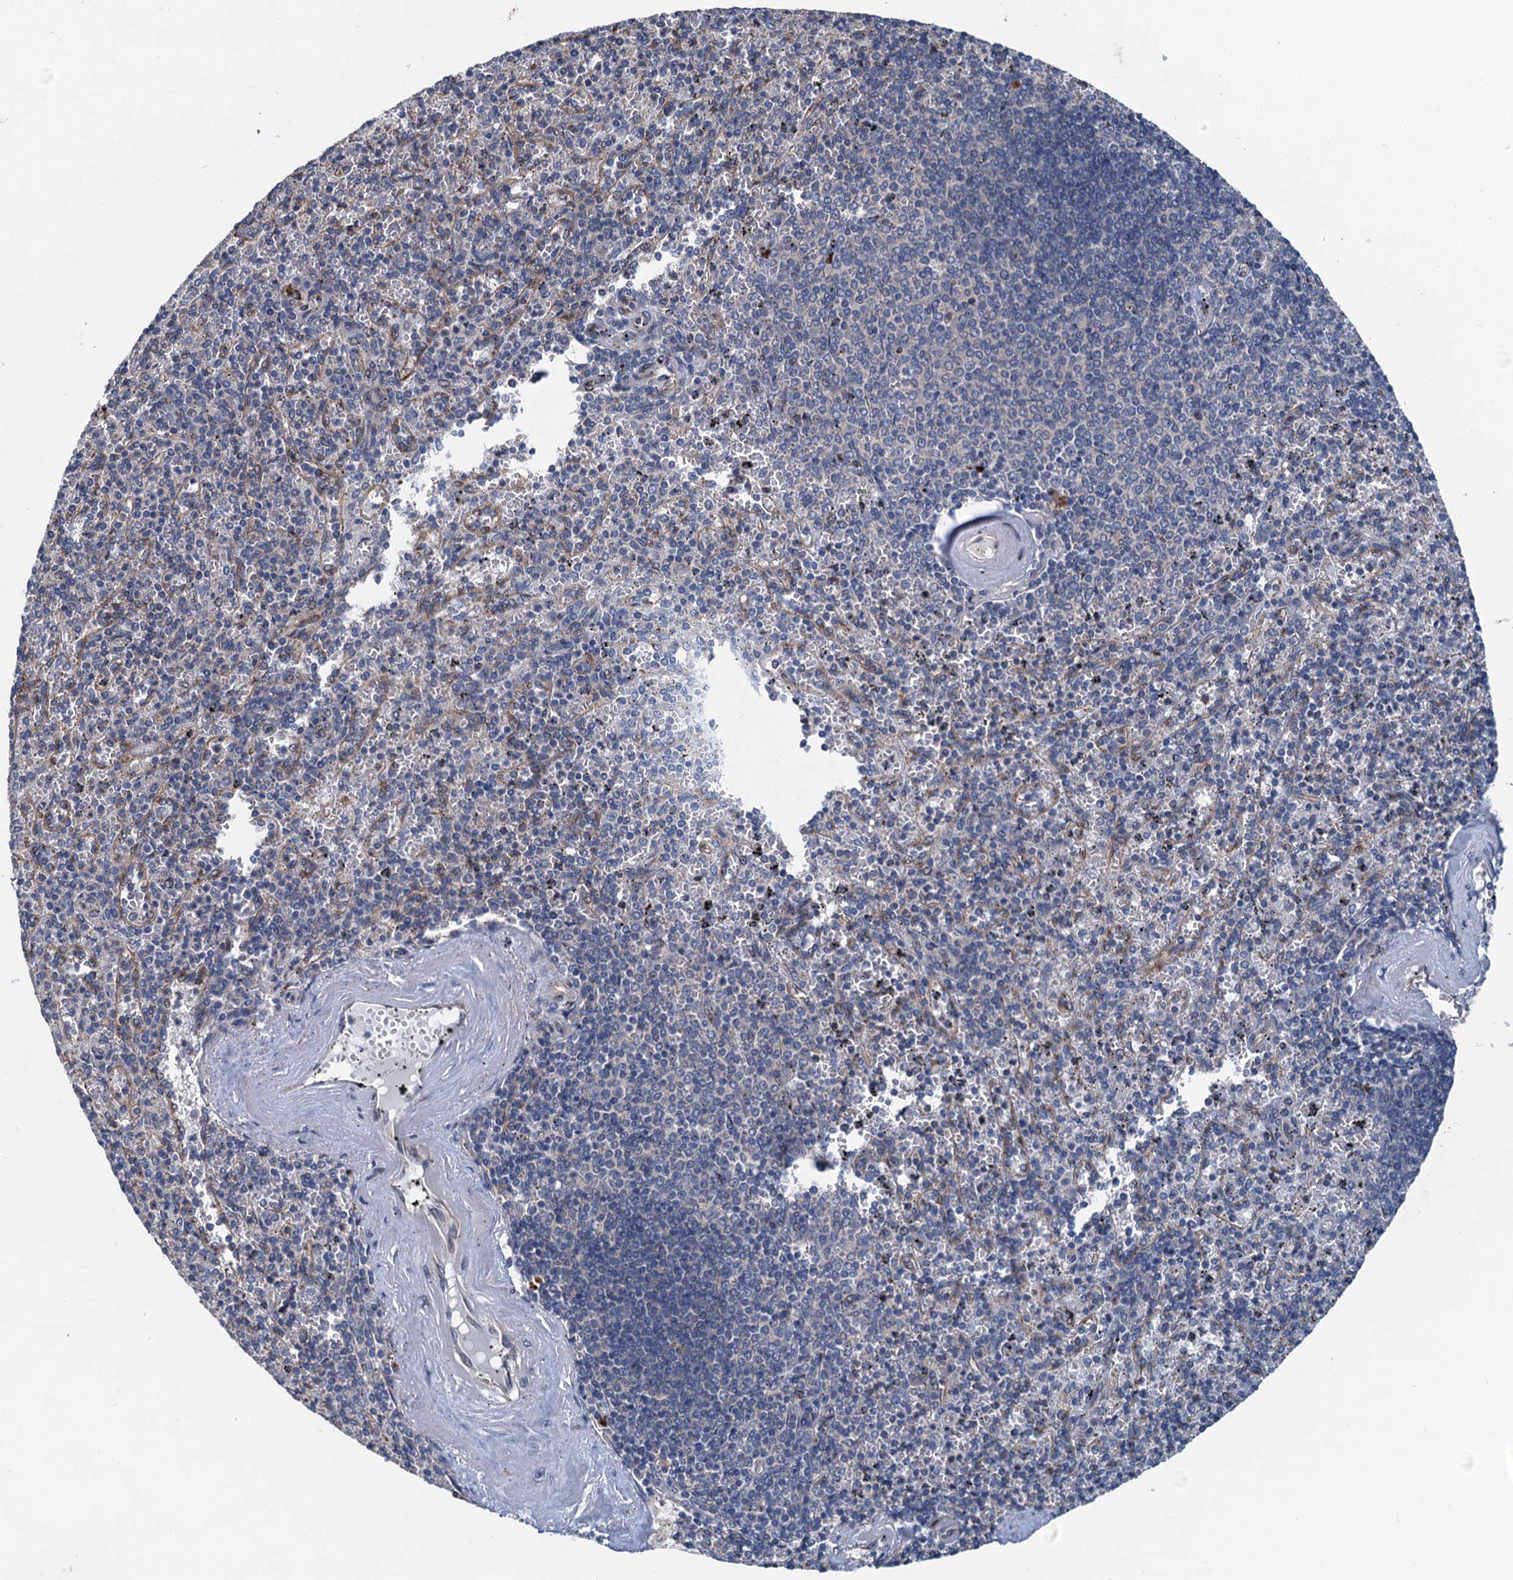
{"staining": {"intensity": "negative", "quantity": "none", "location": "none"}, "tissue": "spleen", "cell_type": "Cells in red pulp", "image_type": "normal", "snomed": [{"axis": "morphology", "description": "Normal tissue, NOS"}, {"axis": "topography", "description": "Spleen"}], "caption": "There is no significant staining in cells in red pulp of spleen. Nuclei are stained in blue.", "gene": "NBEA", "patient": {"sex": "male", "age": 82}}